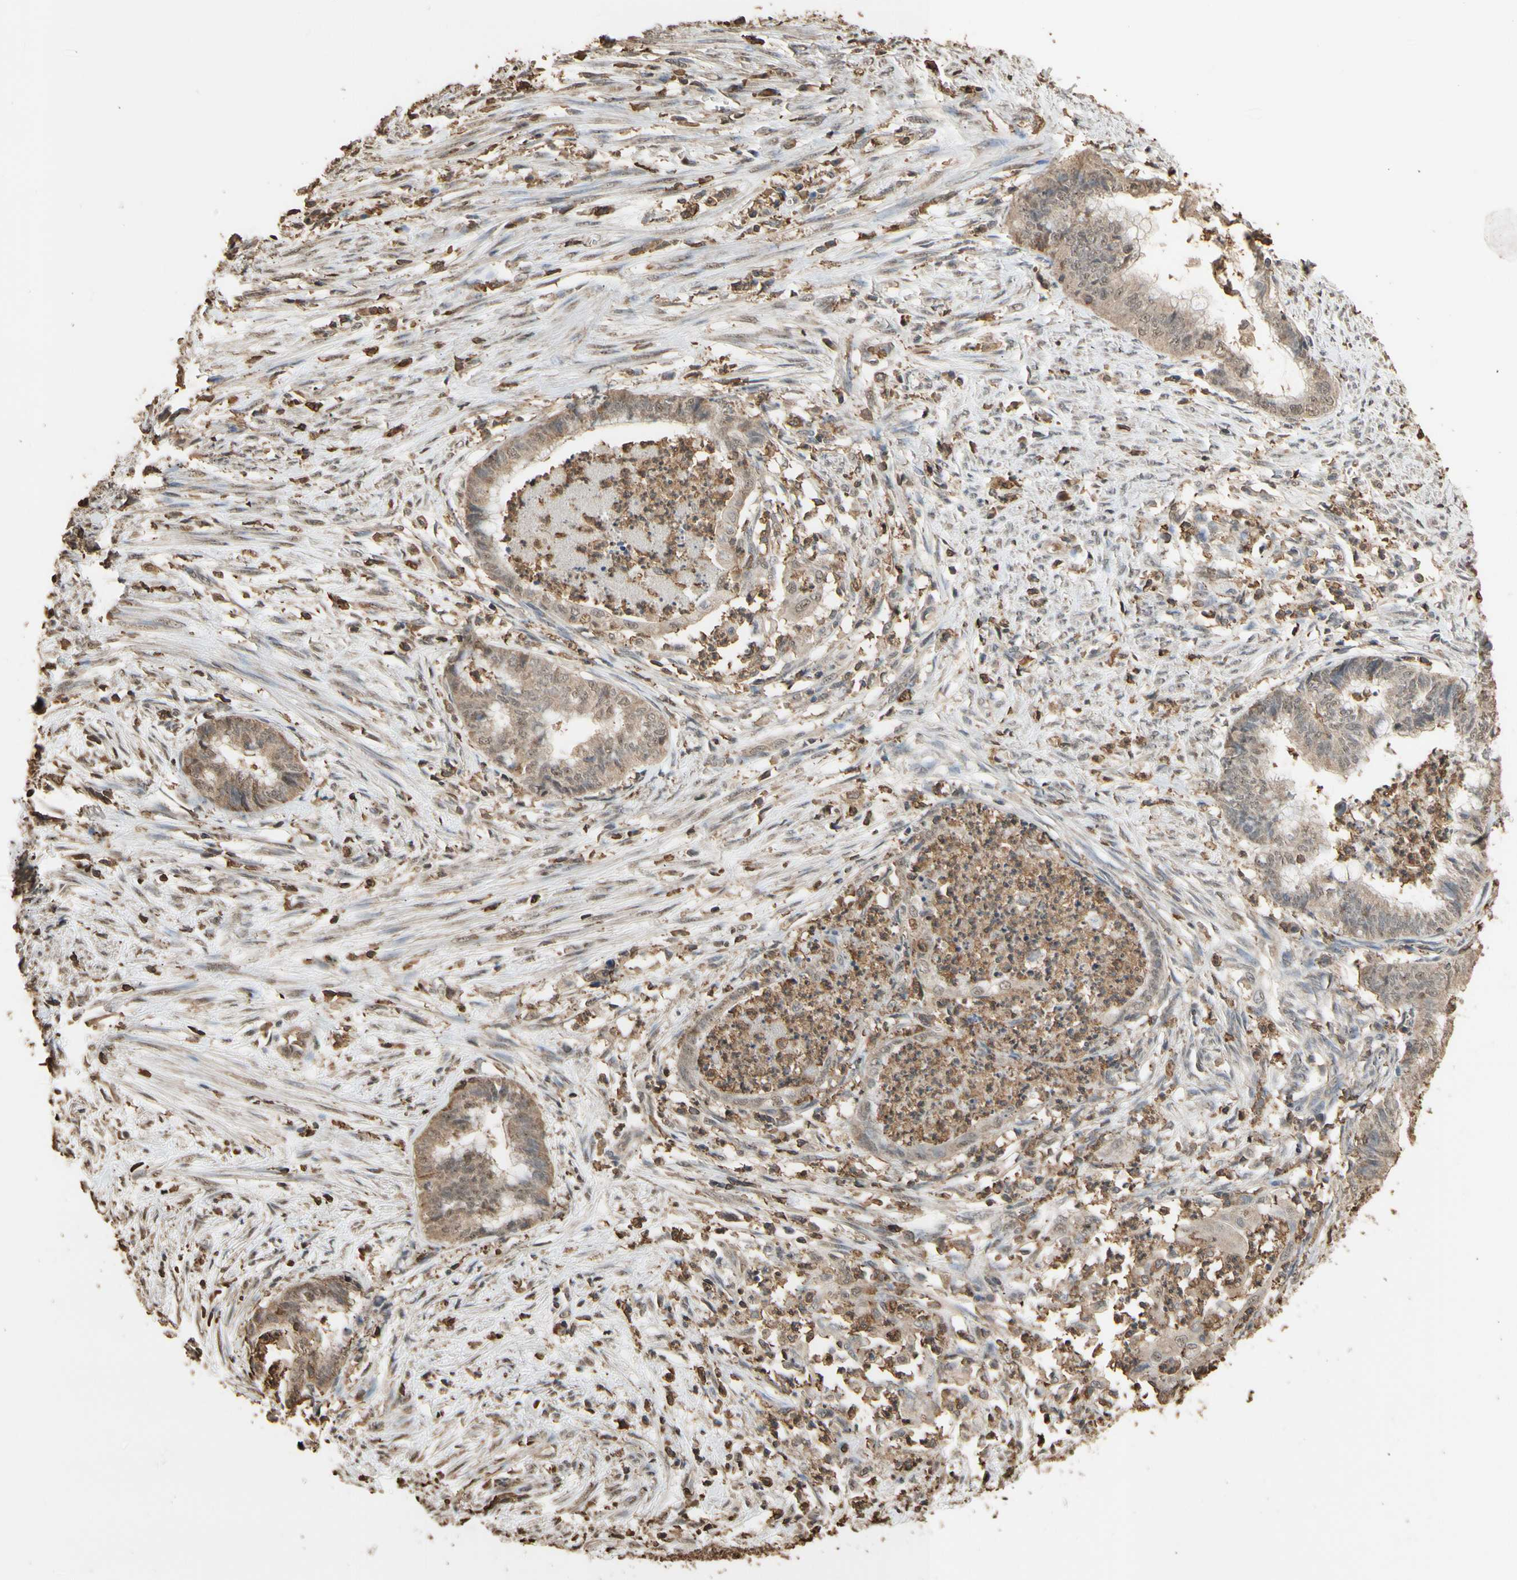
{"staining": {"intensity": "moderate", "quantity": ">75%", "location": "cytoplasmic/membranous"}, "tissue": "endometrial cancer", "cell_type": "Tumor cells", "image_type": "cancer", "snomed": [{"axis": "morphology", "description": "Necrosis, NOS"}, {"axis": "morphology", "description": "Adenocarcinoma, NOS"}, {"axis": "topography", "description": "Endometrium"}], "caption": "IHC photomicrograph of endometrial cancer stained for a protein (brown), which shows medium levels of moderate cytoplasmic/membranous positivity in approximately >75% of tumor cells.", "gene": "TNFSF13B", "patient": {"sex": "female", "age": 79}}